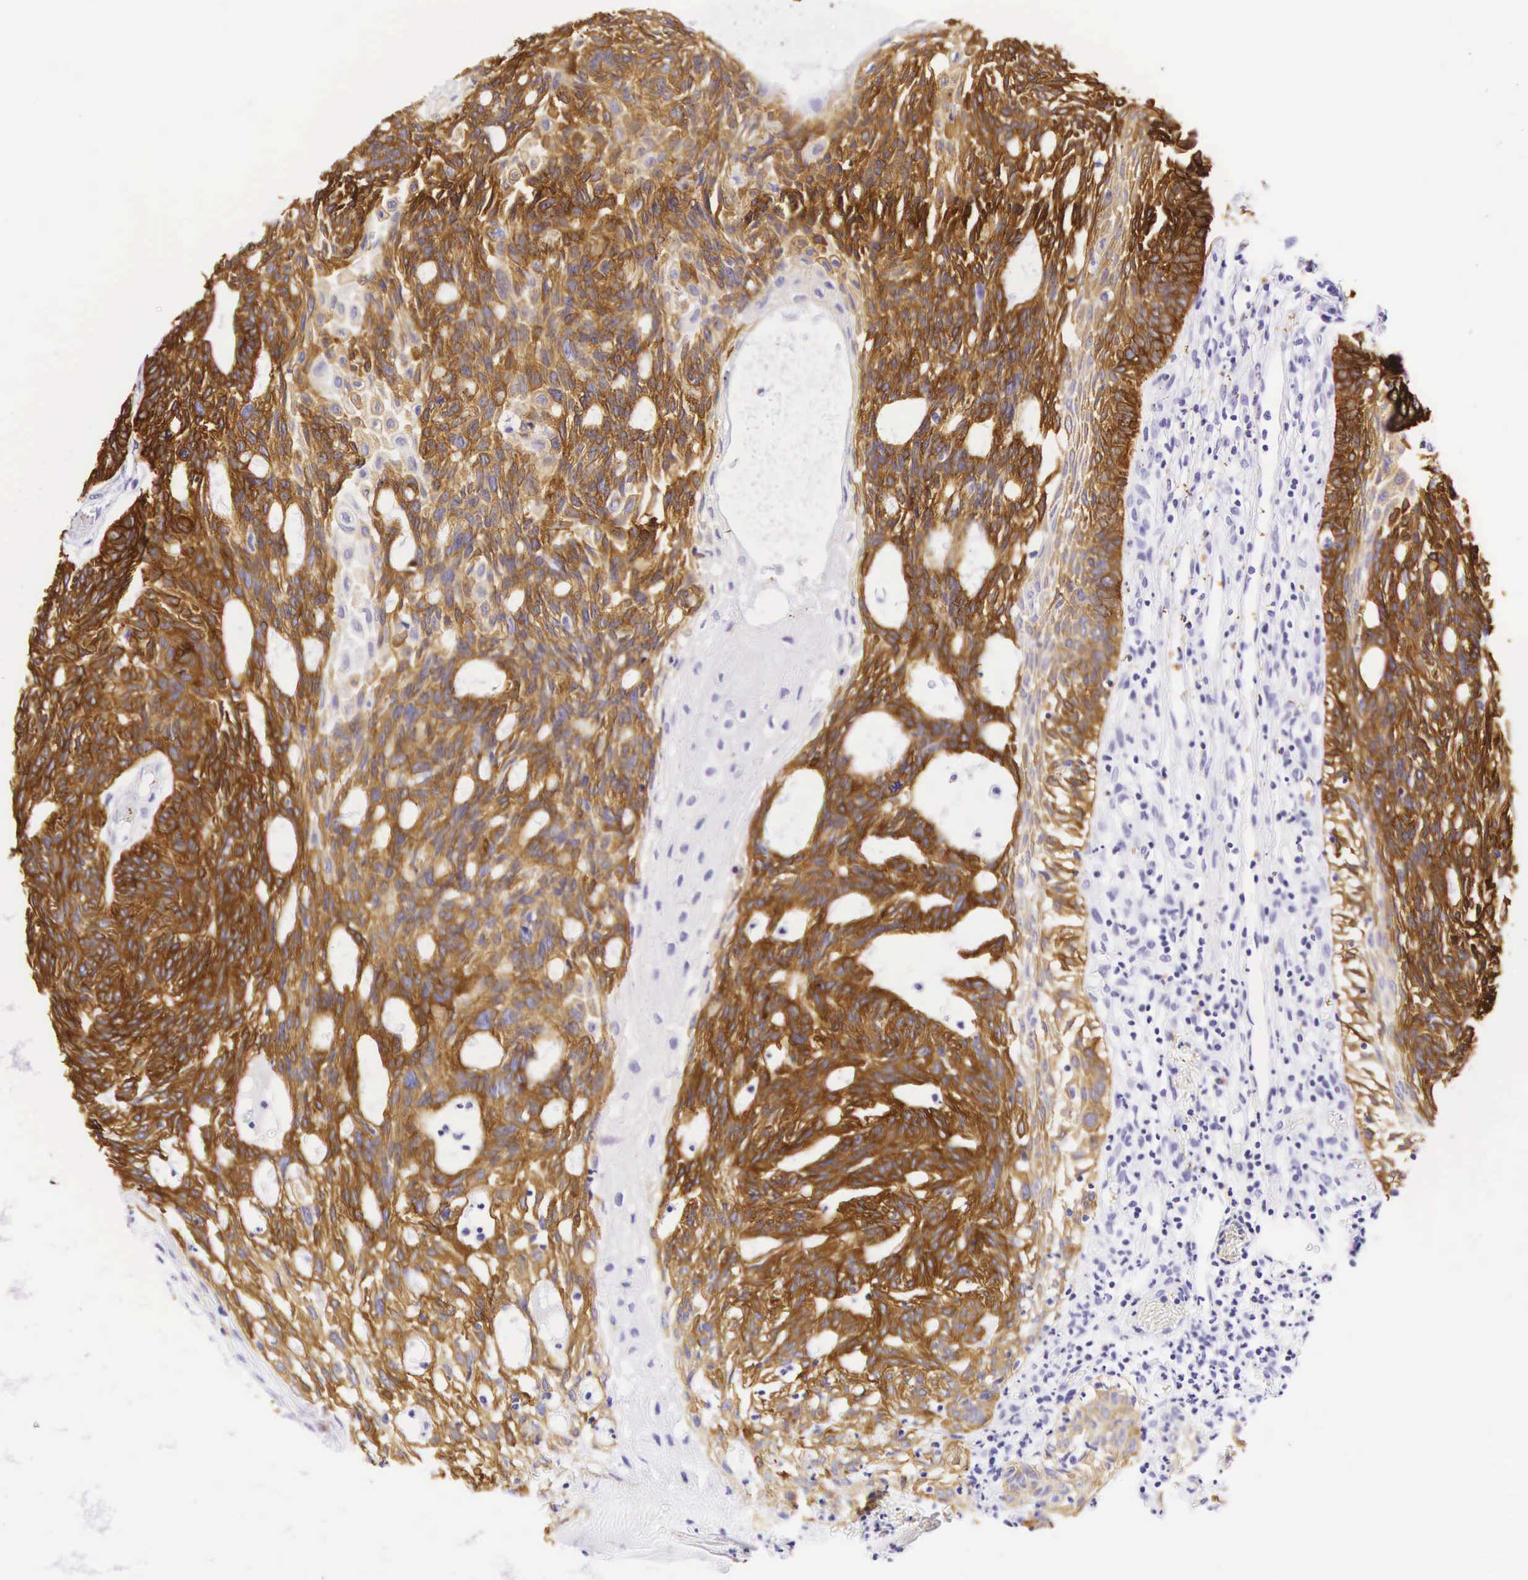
{"staining": {"intensity": "strong", "quantity": ">75%", "location": "cytoplasmic/membranous"}, "tissue": "skin cancer", "cell_type": "Tumor cells", "image_type": "cancer", "snomed": [{"axis": "morphology", "description": "Basal cell carcinoma"}, {"axis": "topography", "description": "Skin"}], "caption": "This is an image of immunohistochemistry staining of skin basal cell carcinoma, which shows strong staining in the cytoplasmic/membranous of tumor cells.", "gene": "KRT18", "patient": {"sex": "male", "age": 58}}